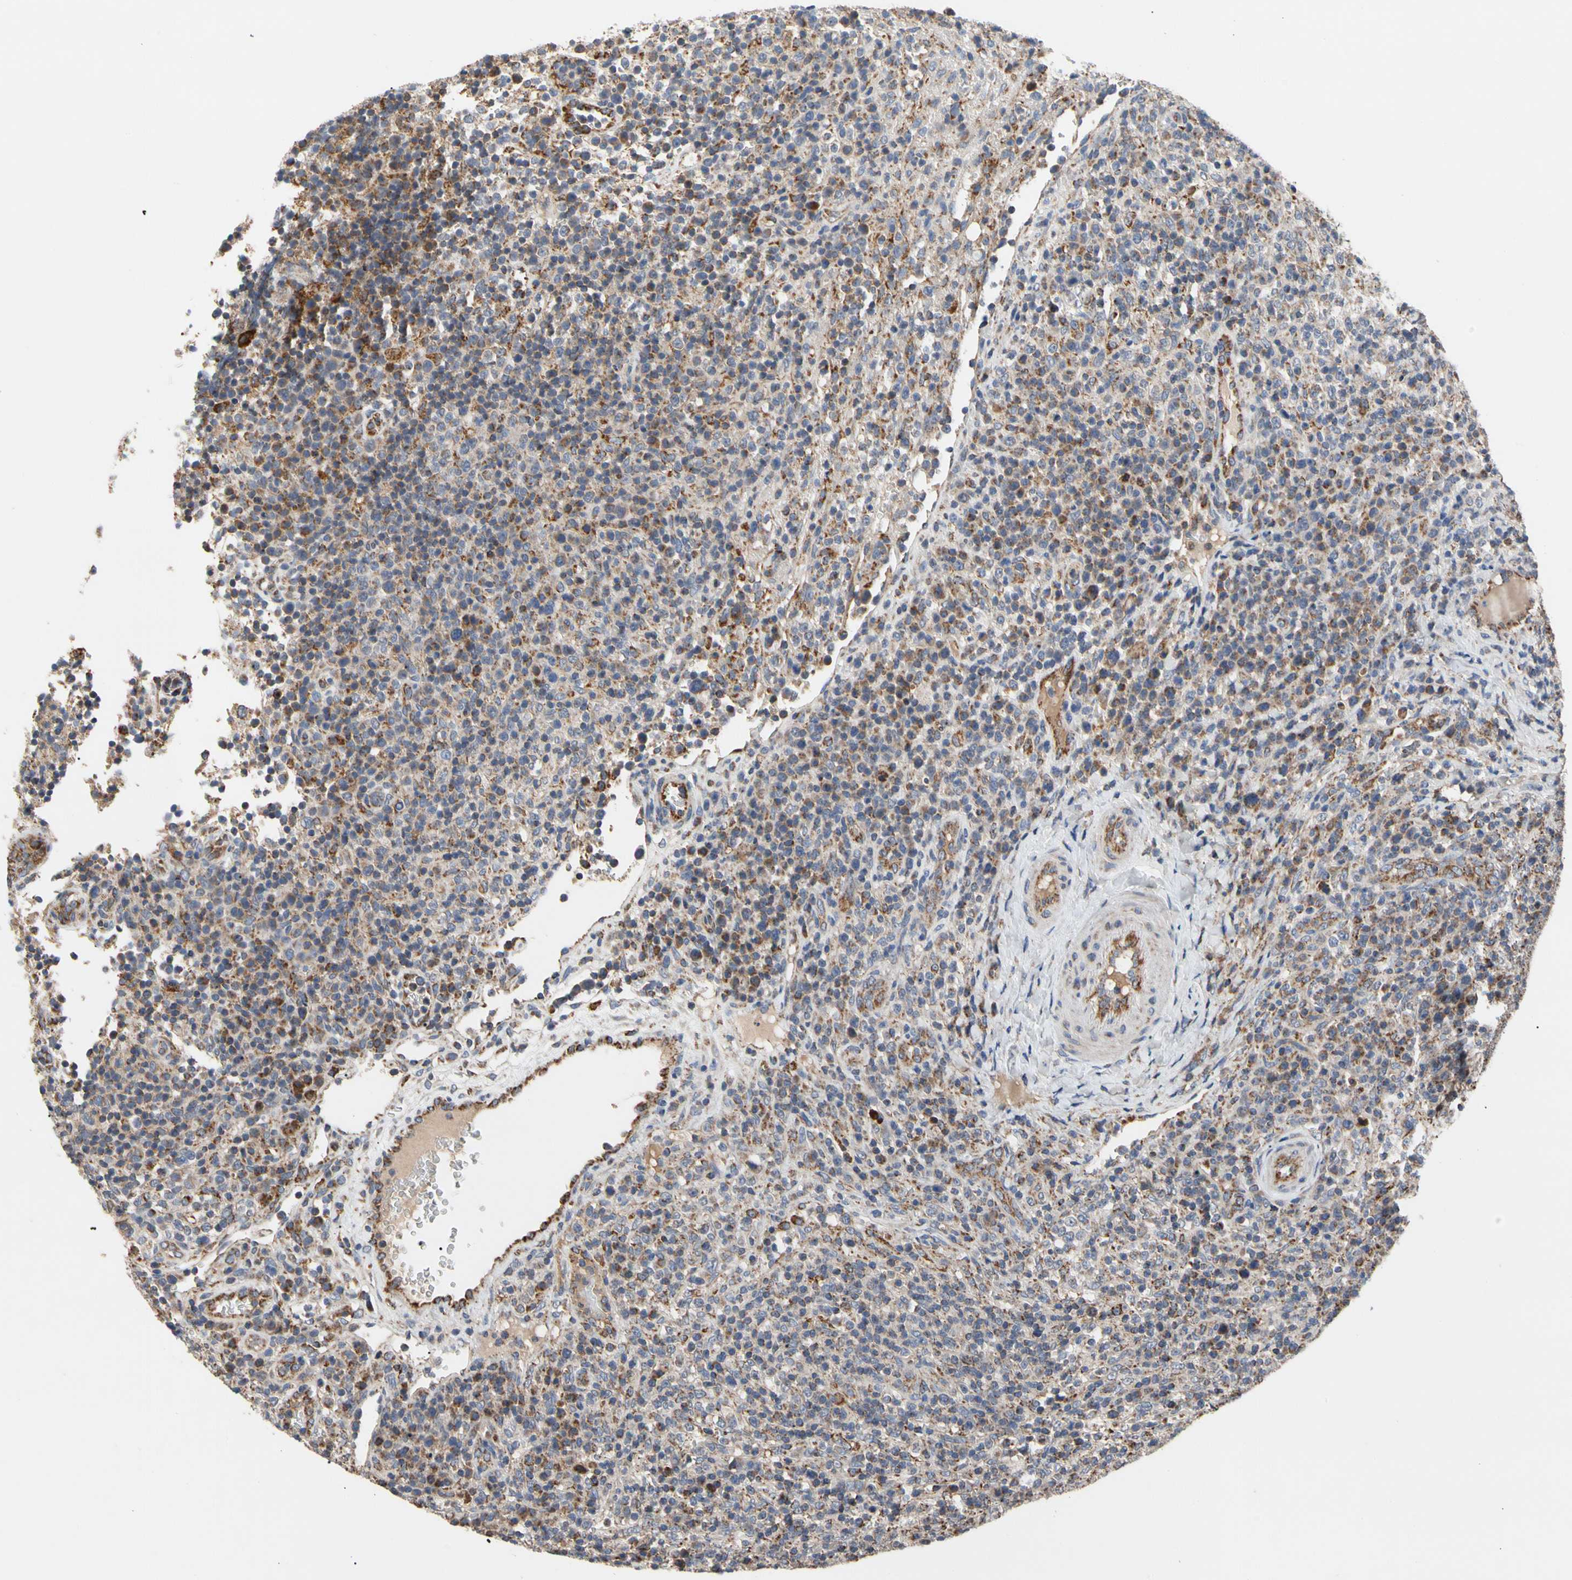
{"staining": {"intensity": "moderate", "quantity": "25%-75%", "location": "cytoplasmic/membranous"}, "tissue": "lymphoma", "cell_type": "Tumor cells", "image_type": "cancer", "snomed": [{"axis": "morphology", "description": "Malignant lymphoma, non-Hodgkin's type, High grade"}, {"axis": "topography", "description": "Lymph node"}], "caption": "Immunohistochemical staining of human lymphoma shows medium levels of moderate cytoplasmic/membranous staining in approximately 25%-75% of tumor cells.", "gene": "GPD2", "patient": {"sex": "female", "age": 76}}